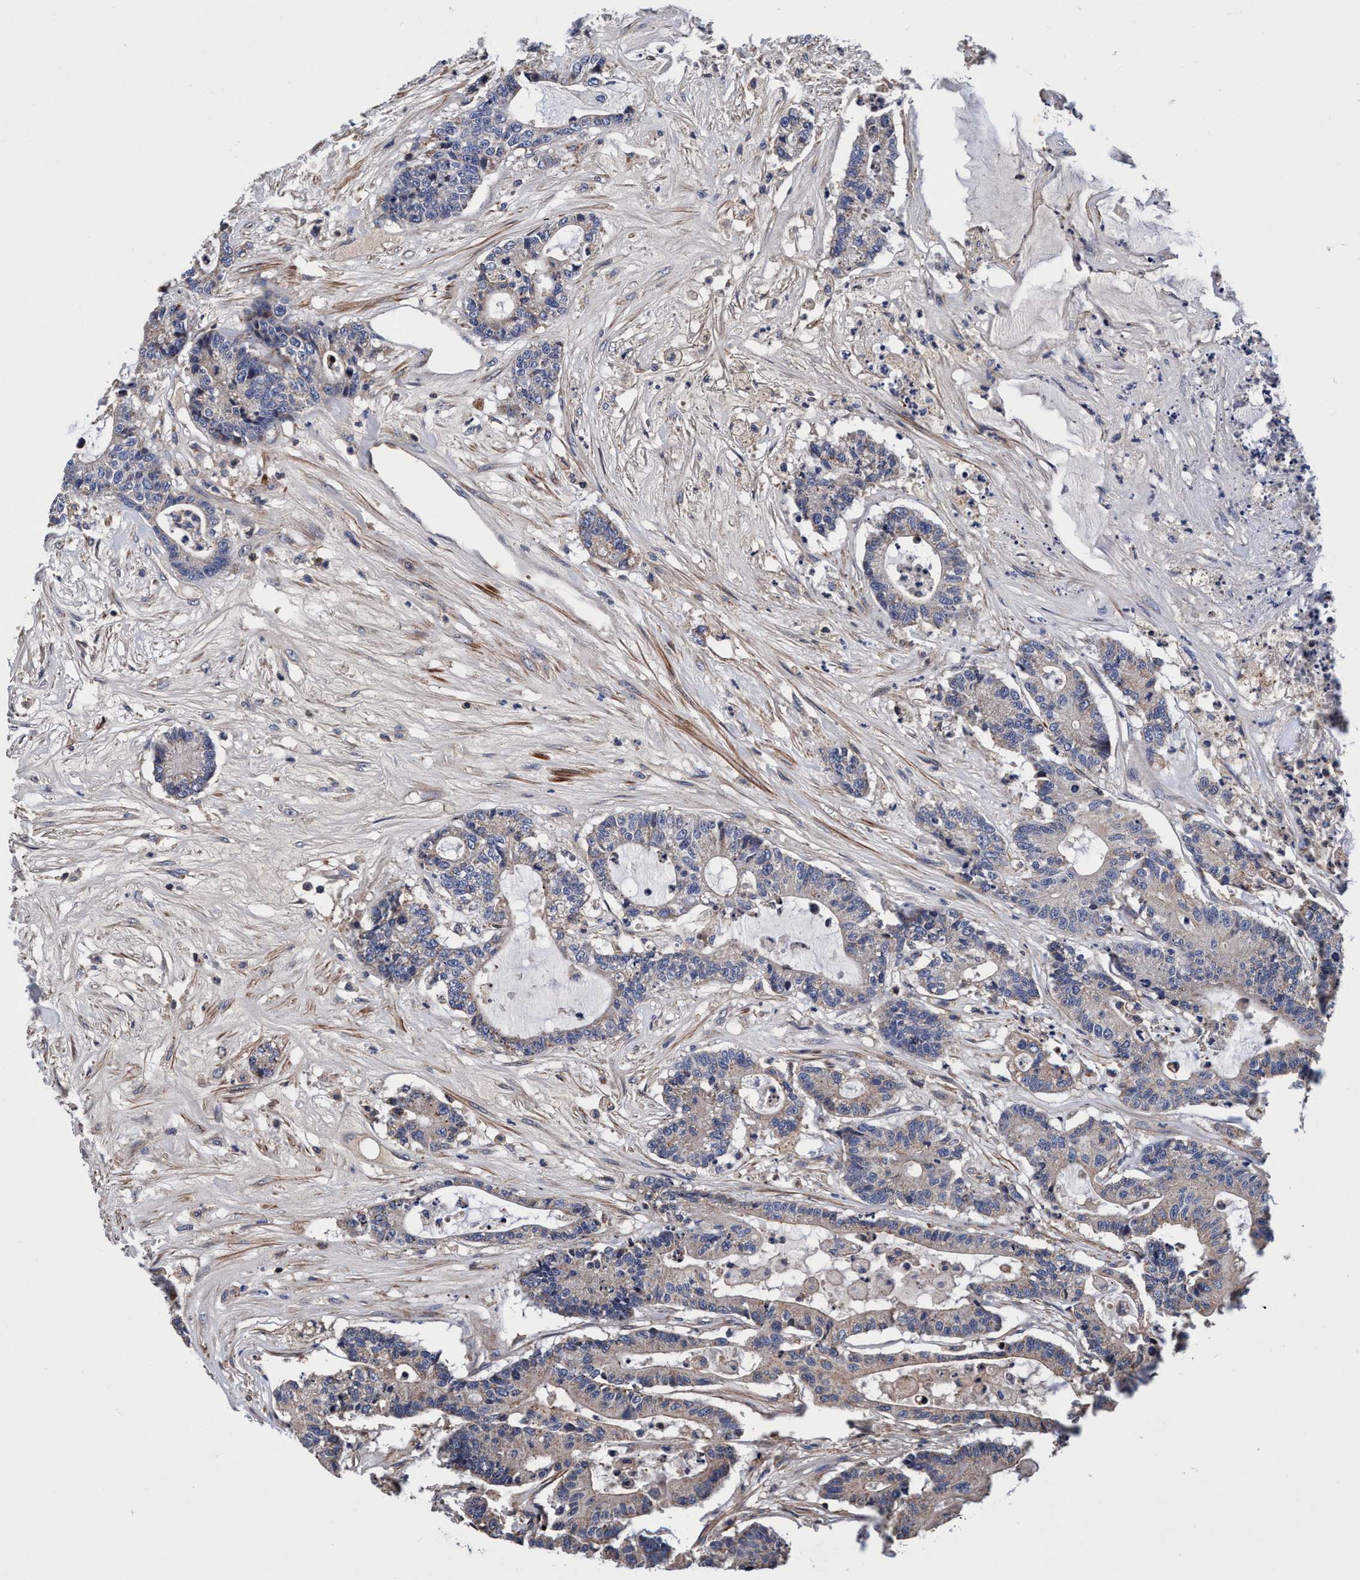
{"staining": {"intensity": "negative", "quantity": "none", "location": "none"}, "tissue": "colorectal cancer", "cell_type": "Tumor cells", "image_type": "cancer", "snomed": [{"axis": "morphology", "description": "Adenocarcinoma, NOS"}, {"axis": "topography", "description": "Colon"}], "caption": "Tumor cells show no significant protein staining in colorectal cancer.", "gene": "RNF208", "patient": {"sex": "female", "age": 84}}